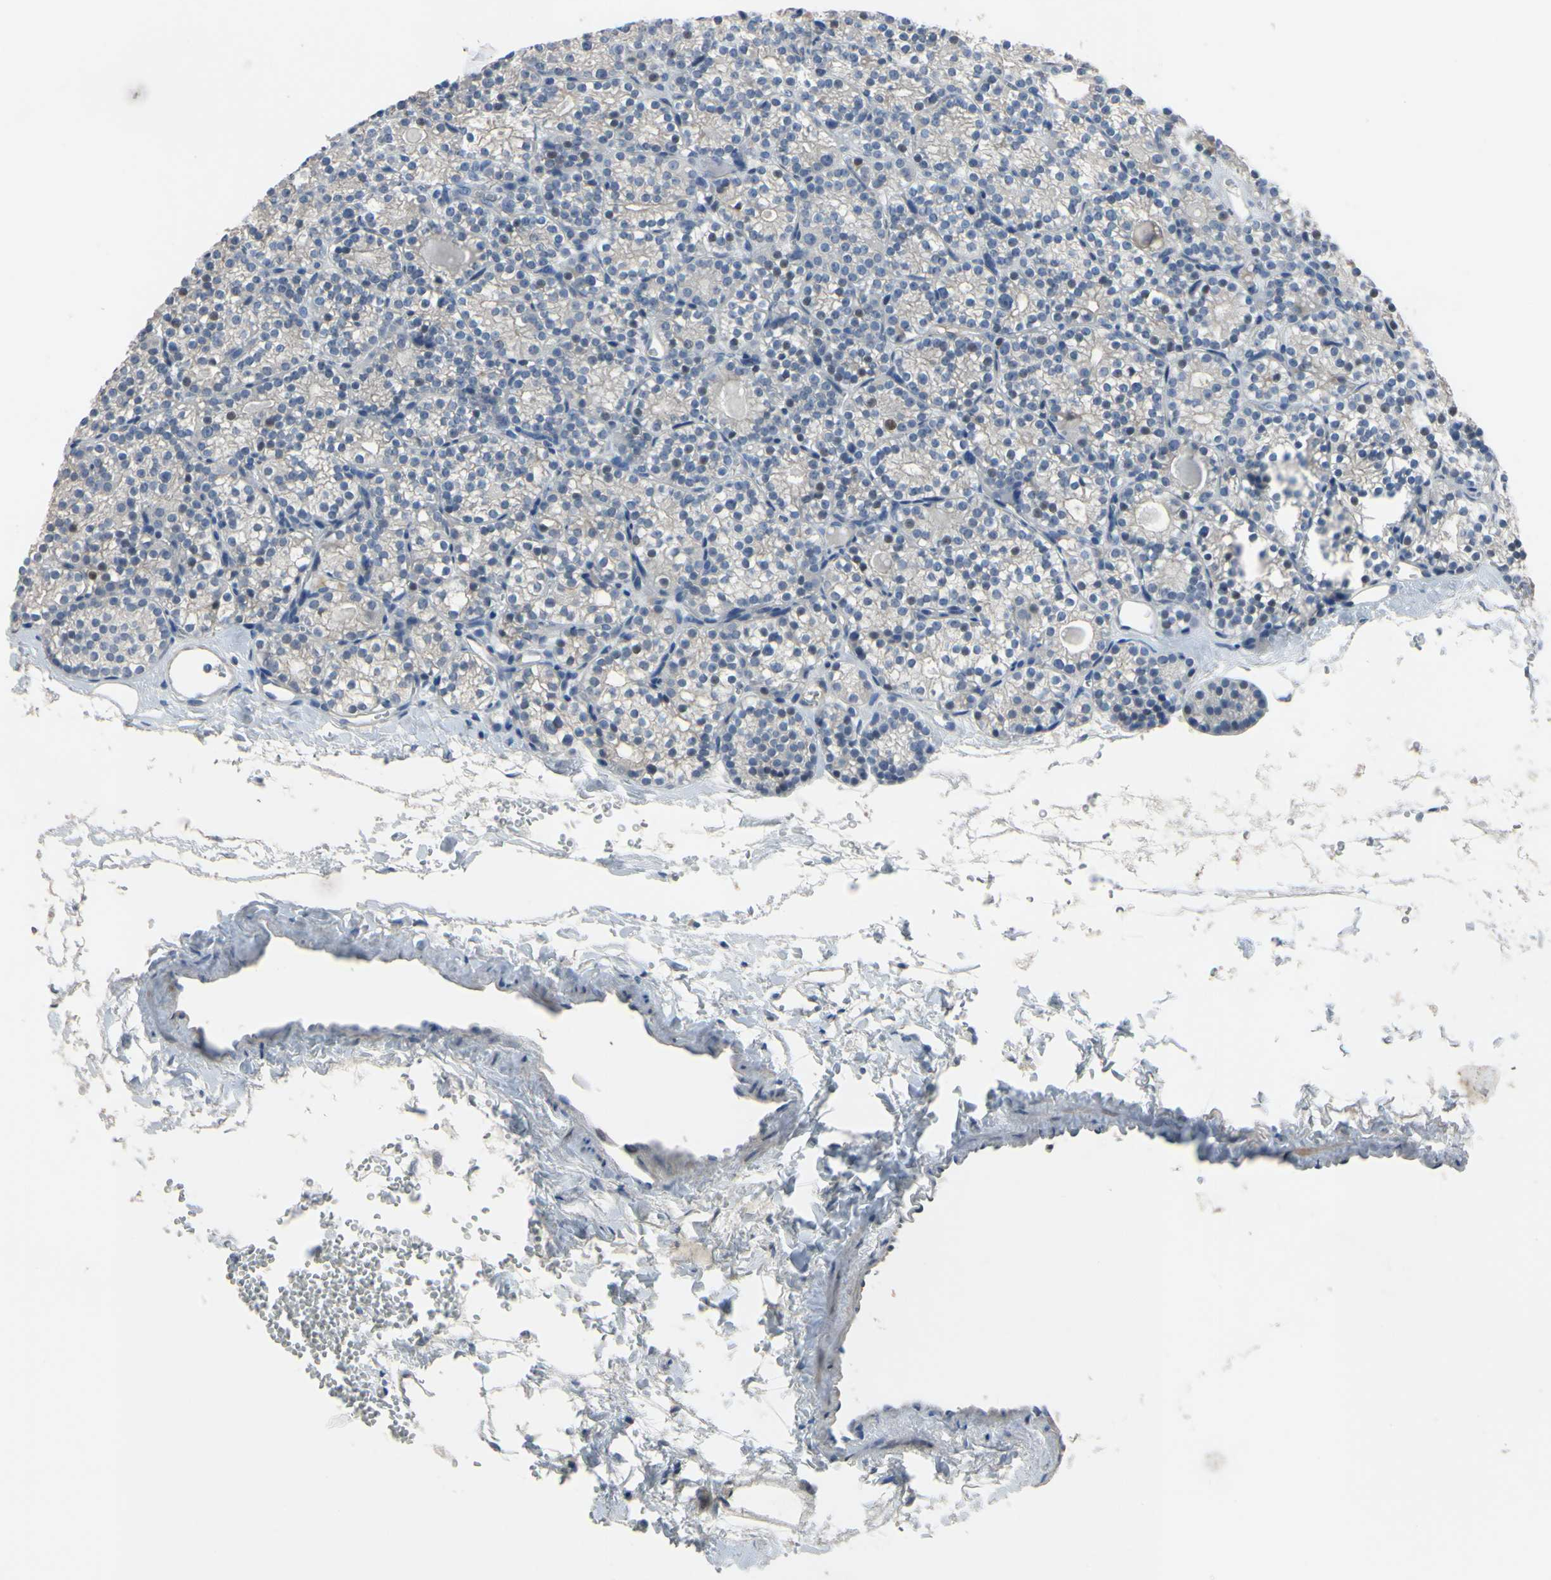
{"staining": {"intensity": "negative", "quantity": "none", "location": "none"}, "tissue": "parathyroid gland", "cell_type": "Glandular cells", "image_type": "normal", "snomed": [{"axis": "morphology", "description": "Normal tissue, NOS"}, {"axis": "topography", "description": "Parathyroid gland"}], "caption": "A high-resolution micrograph shows immunohistochemistry (IHC) staining of benign parathyroid gland, which displays no significant expression in glandular cells.", "gene": "LHX9", "patient": {"sex": "female", "age": 64}}